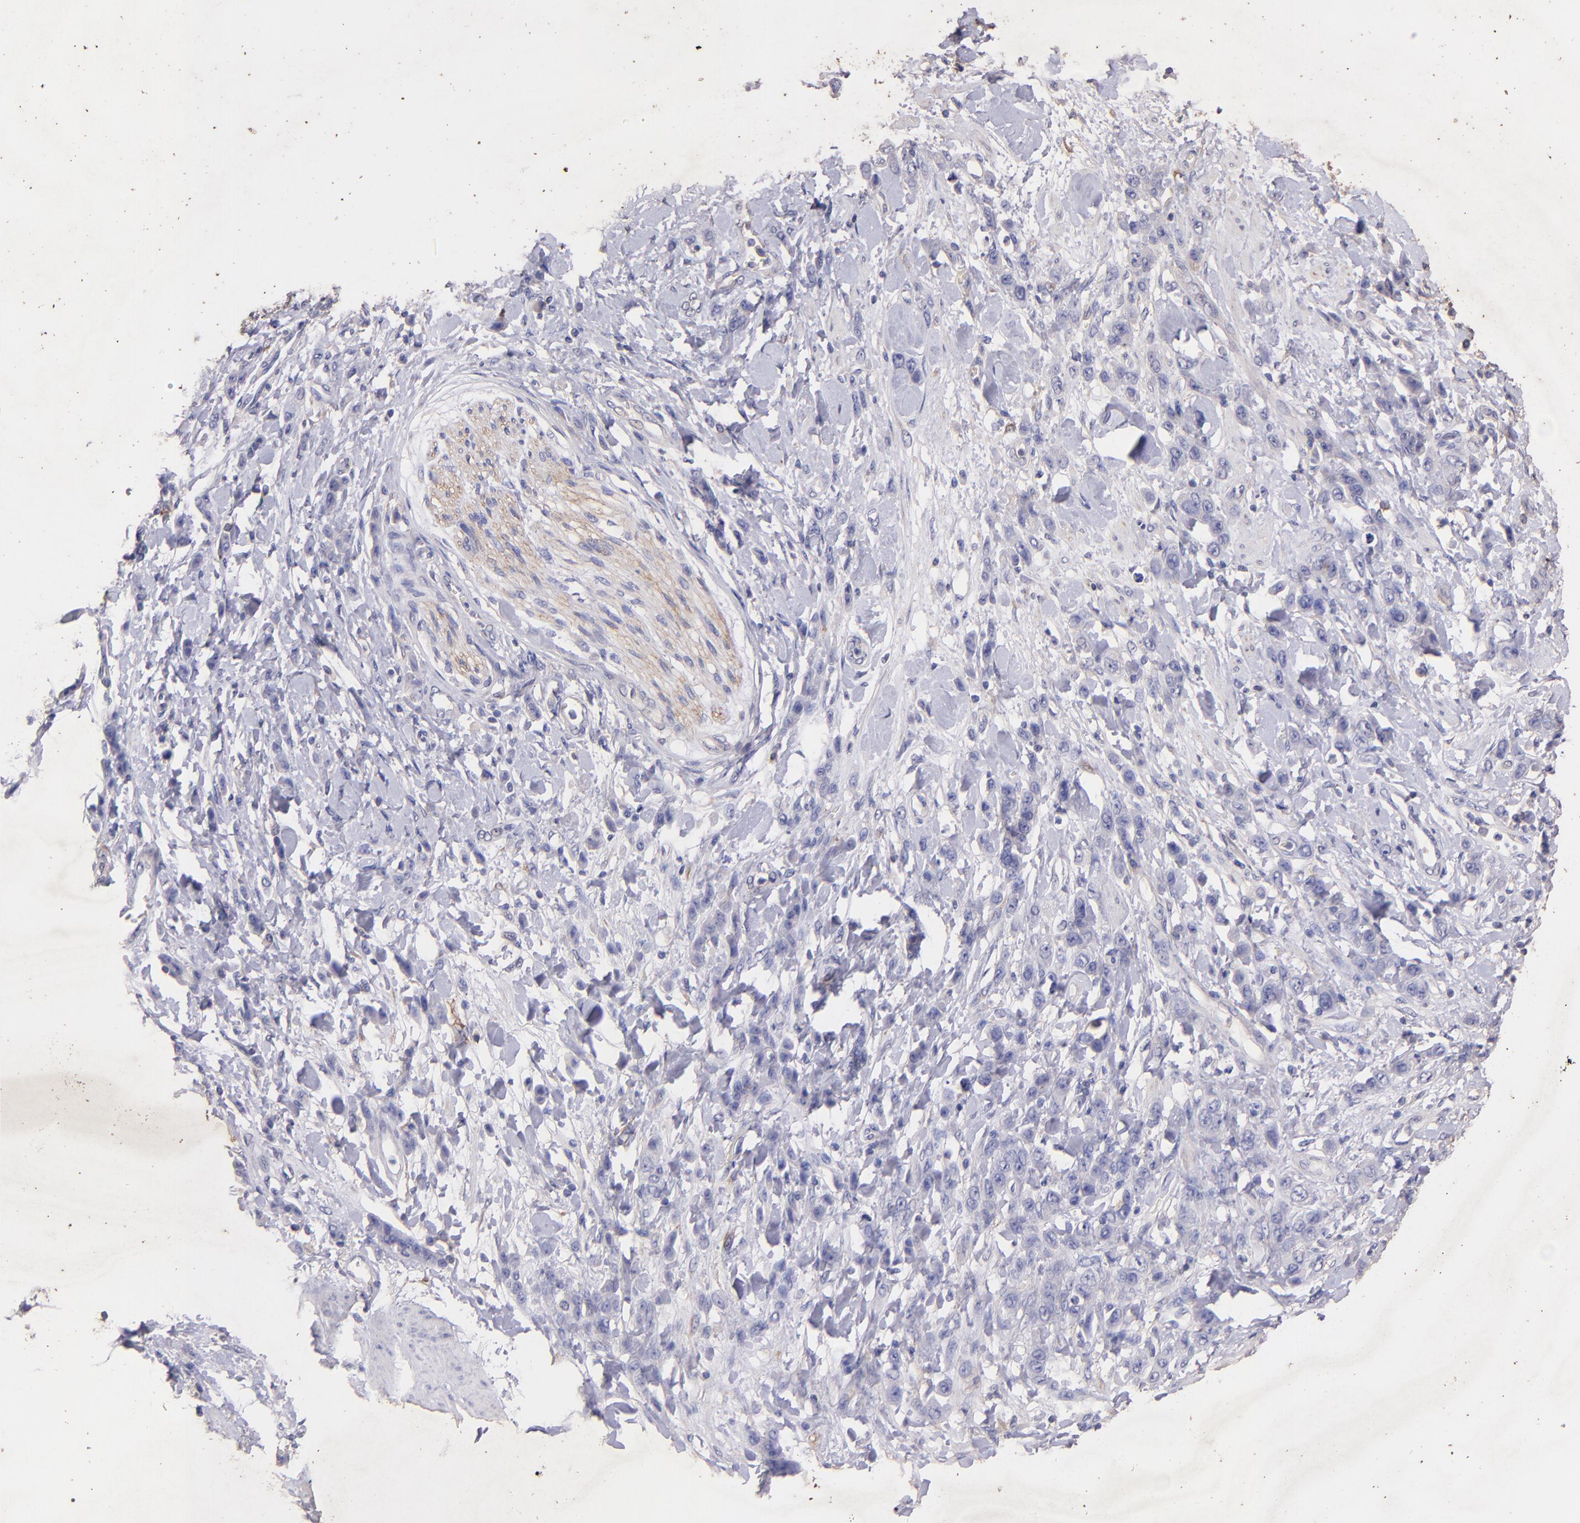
{"staining": {"intensity": "weak", "quantity": "<25%", "location": "cytoplasmic/membranous"}, "tissue": "stomach cancer", "cell_type": "Tumor cells", "image_type": "cancer", "snomed": [{"axis": "morphology", "description": "Normal tissue, NOS"}, {"axis": "morphology", "description": "Adenocarcinoma, NOS"}, {"axis": "topography", "description": "Stomach"}], "caption": "Human stomach cancer (adenocarcinoma) stained for a protein using IHC reveals no positivity in tumor cells.", "gene": "RET", "patient": {"sex": "male", "age": 82}}